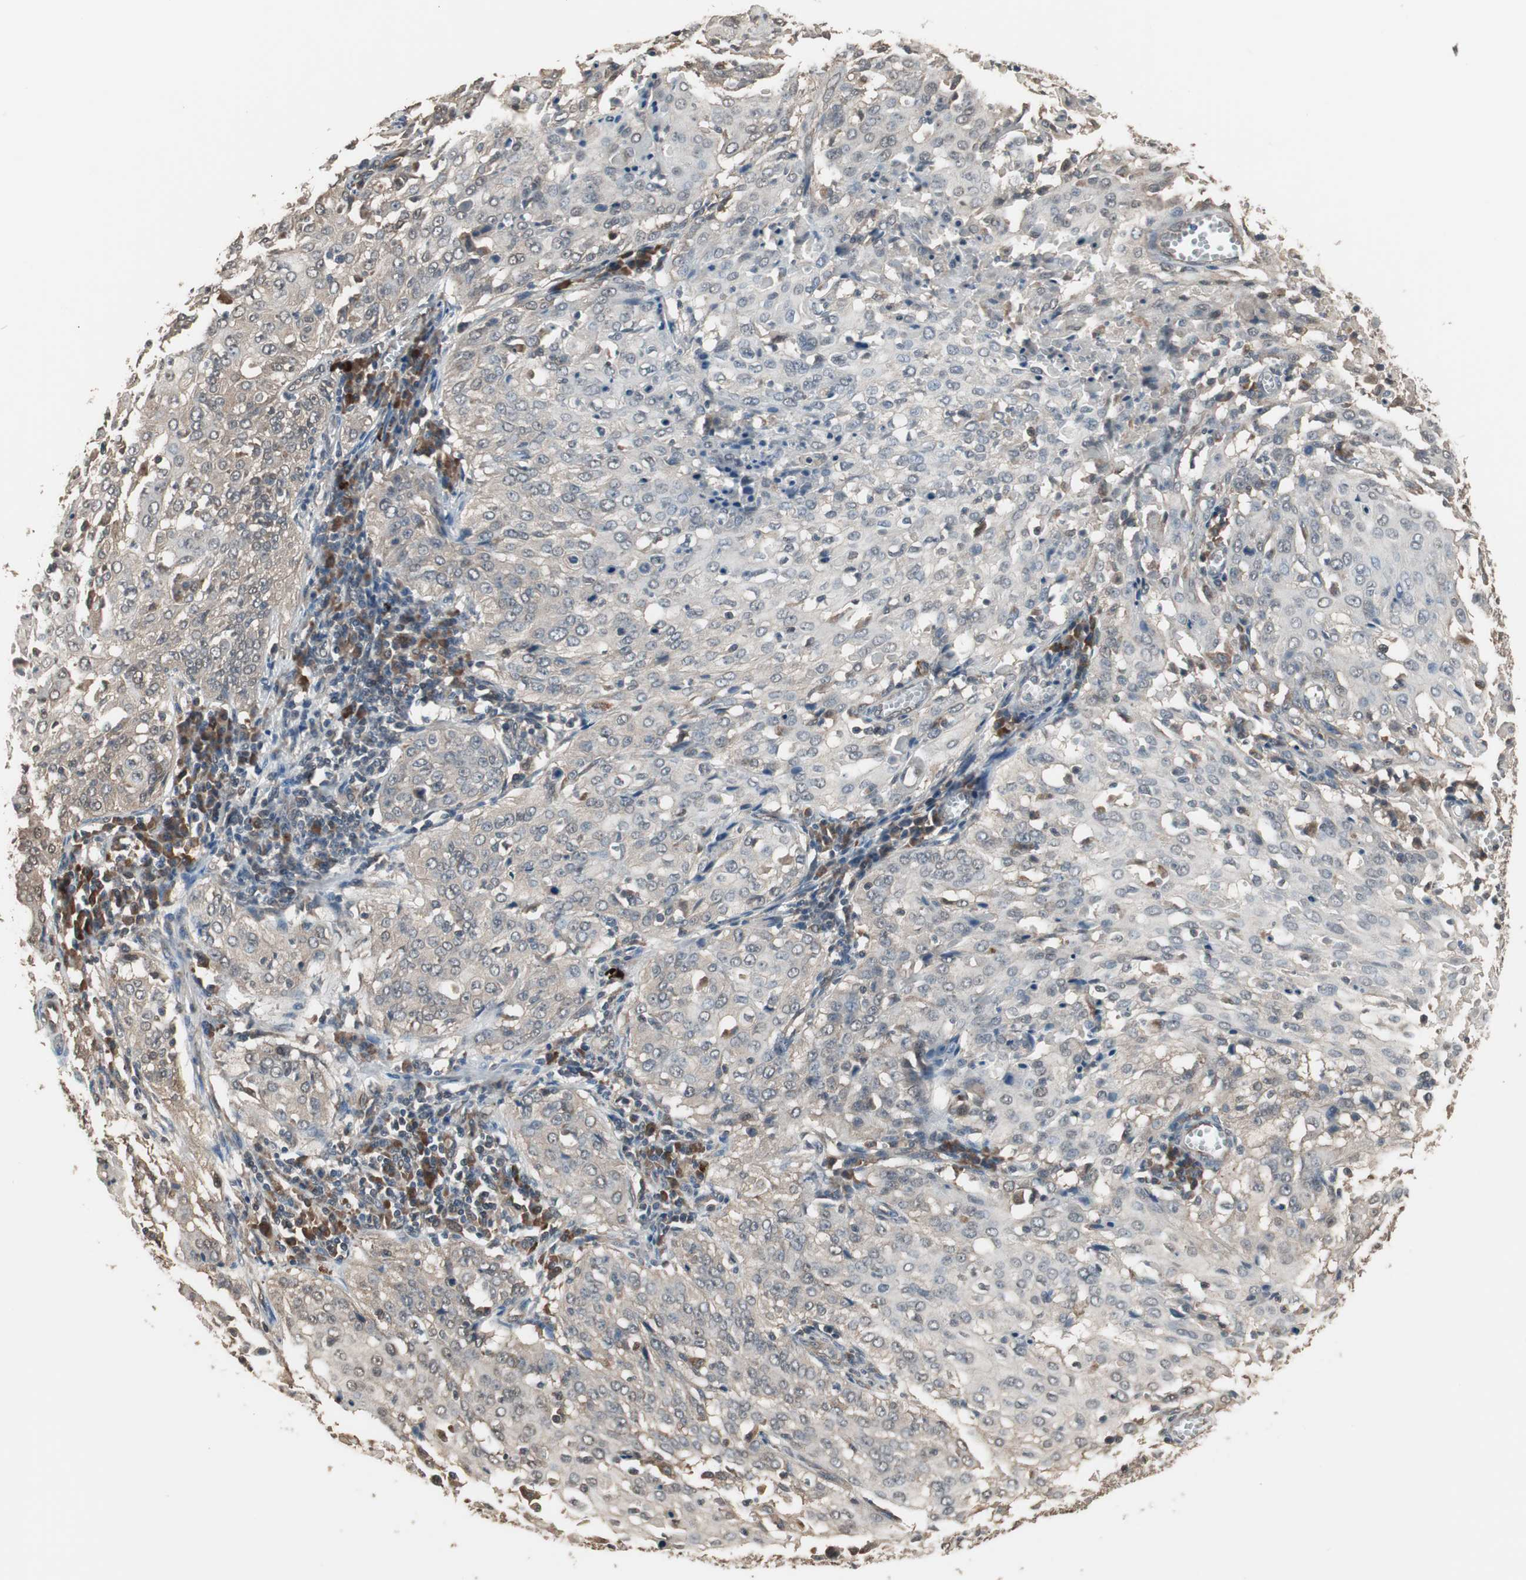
{"staining": {"intensity": "weak", "quantity": "<25%", "location": "cytoplasmic/membranous"}, "tissue": "cervical cancer", "cell_type": "Tumor cells", "image_type": "cancer", "snomed": [{"axis": "morphology", "description": "Squamous cell carcinoma, NOS"}, {"axis": "topography", "description": "Cervix"}], "caption": "Tumor cells show no significant positivity in cervical squamous cell carcinoma.", "gene": "PNPLA7", "patient": {"sex": "female", "age": 39}}